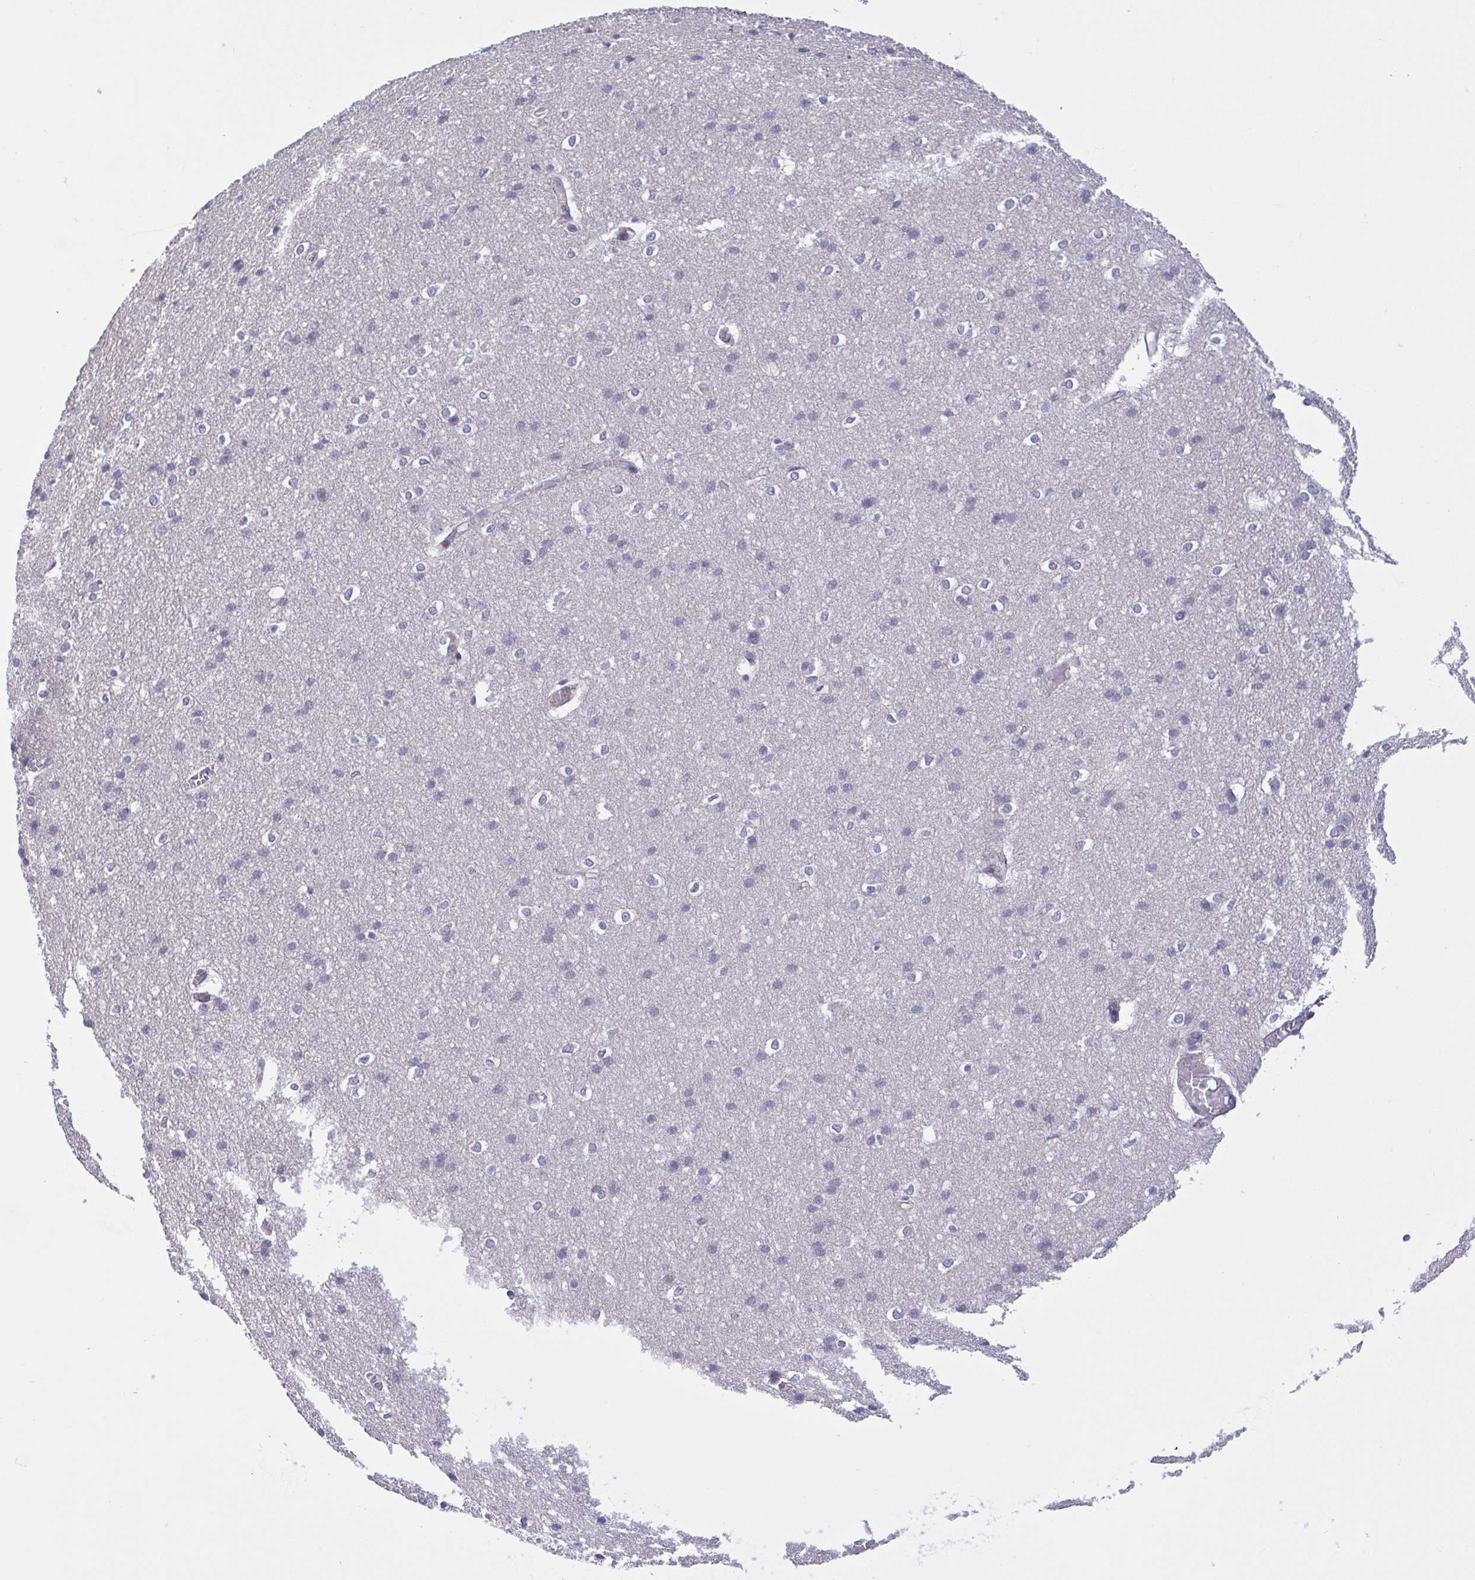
{"staining": {"intensity": "negative", "quantity": "none", "location": "none"}, "tissue": "cerebral cortex", "cell_type": "Endothelial cells", "image_type": "normal", "snomed": [{"axis": "morphology", "description": "Normal tissue, NOS"}, {"axis": "topography", "description": "Cerebral cortex"}], "caption": "IHC histopathology image of benign cerebral cortex: cerebral cortex stained with DAB (3,3'-diaminobenzidine) shows no significant protein expression in endothelial cells. The staining was performed using DAB to visualize the protein expression in brown, while the nuclei were stained in blue with hematoxylin (Magnification: 20x).", "gene": "OSBPL7", "patient": {"sex": "male", "age": 37}}